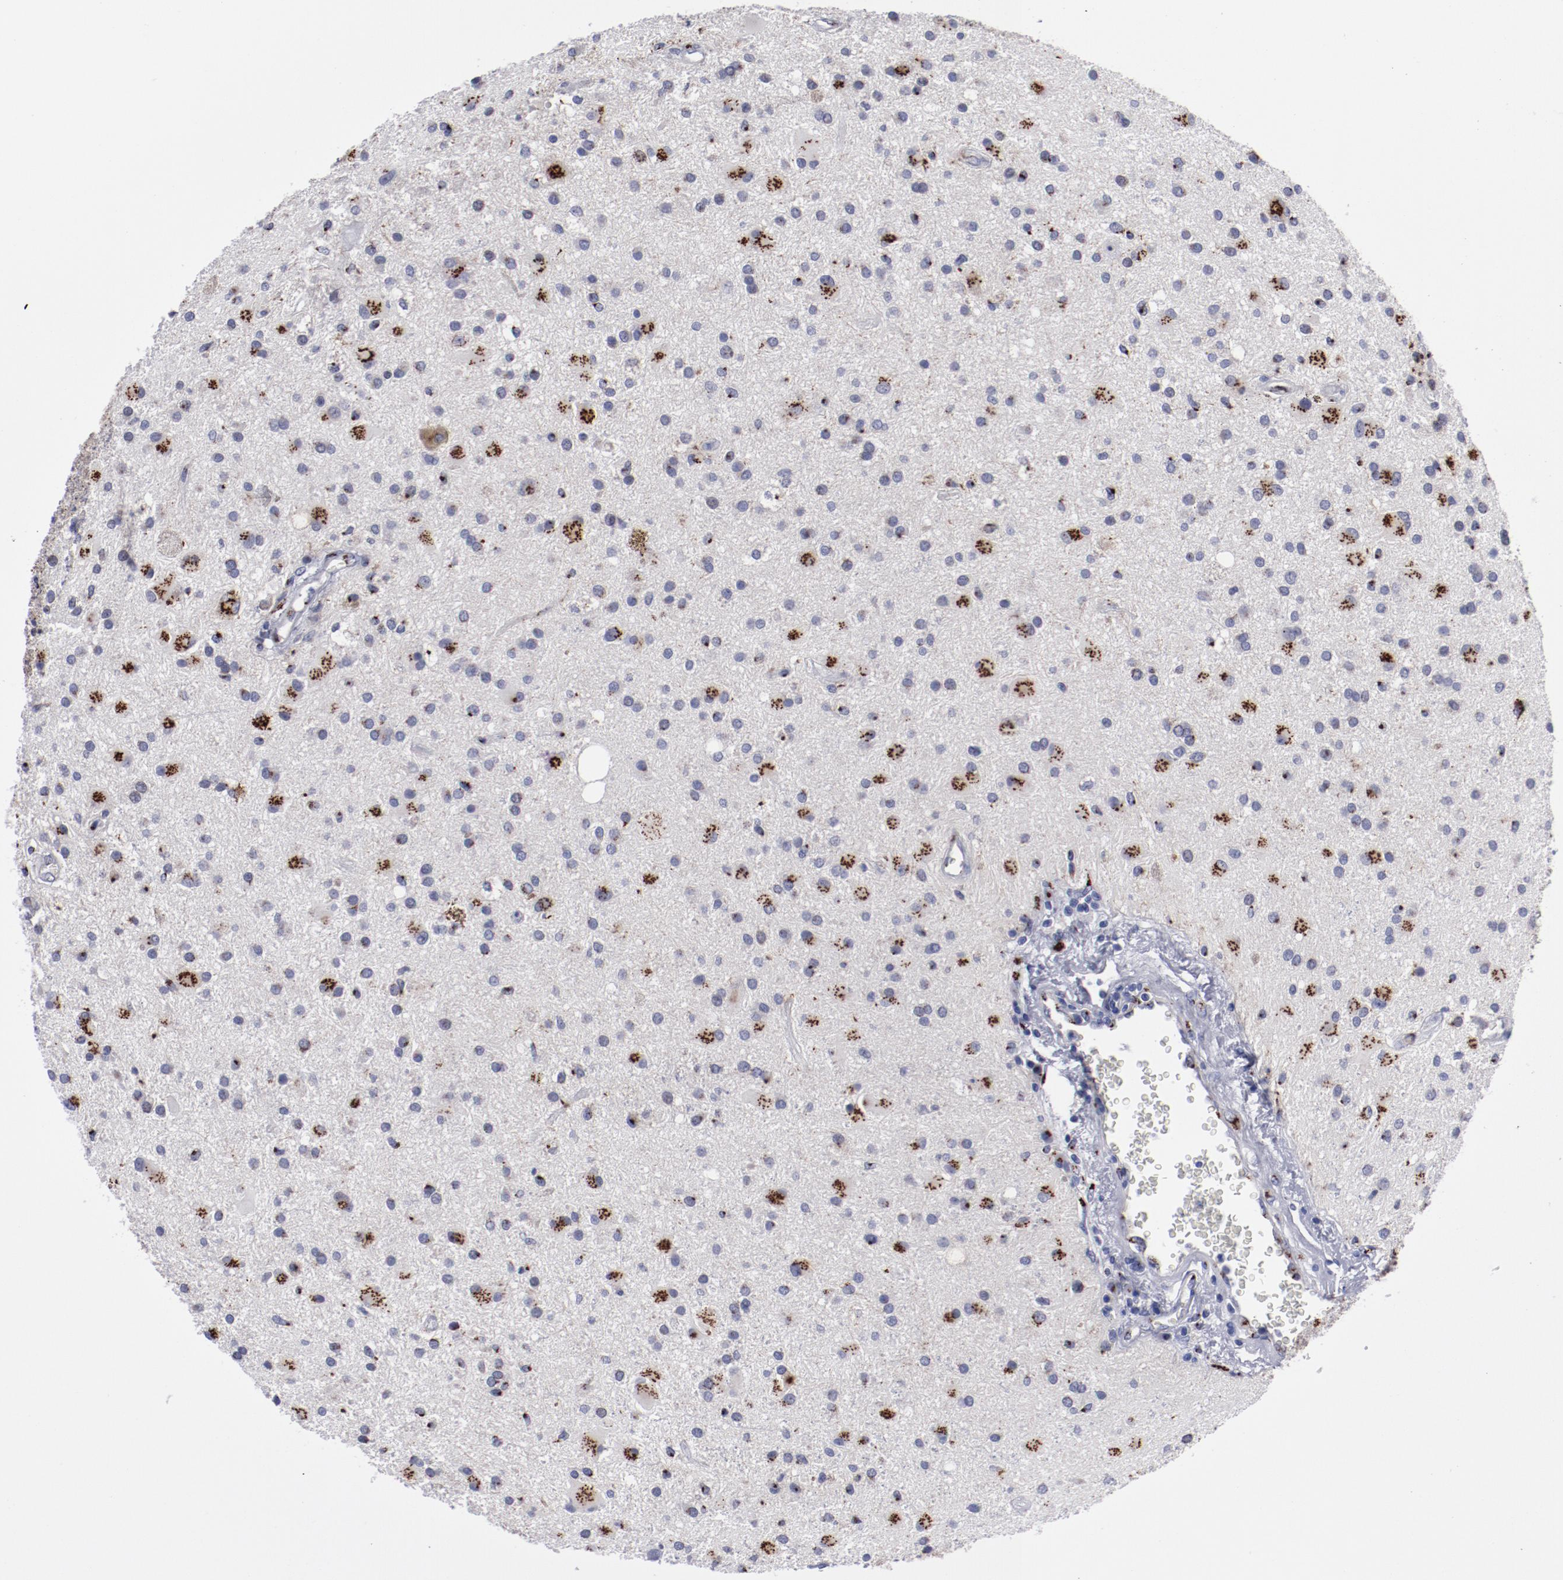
{"staining": {"intensity": "strong", "quantity": "25%-75%", "location": "cytoplasmic/membranous"}, "tissue": "glioma", "cell_type": "Tumor cells", "image_type": "cancer", "snomed": [{"axis": "morphology", "description": "Glioma, malignant, Low grade"}, {"axis": "topography", "description": "Brain"}], "caption": "An IHC photomicrograph of tumor tissue is shown. Protein staining in brown labels strong cytoplasmic/membranous positivity in glioma within tumor cells.", "gene": "GOLIM4", "patient": {"sex": "male", "age": 58}}